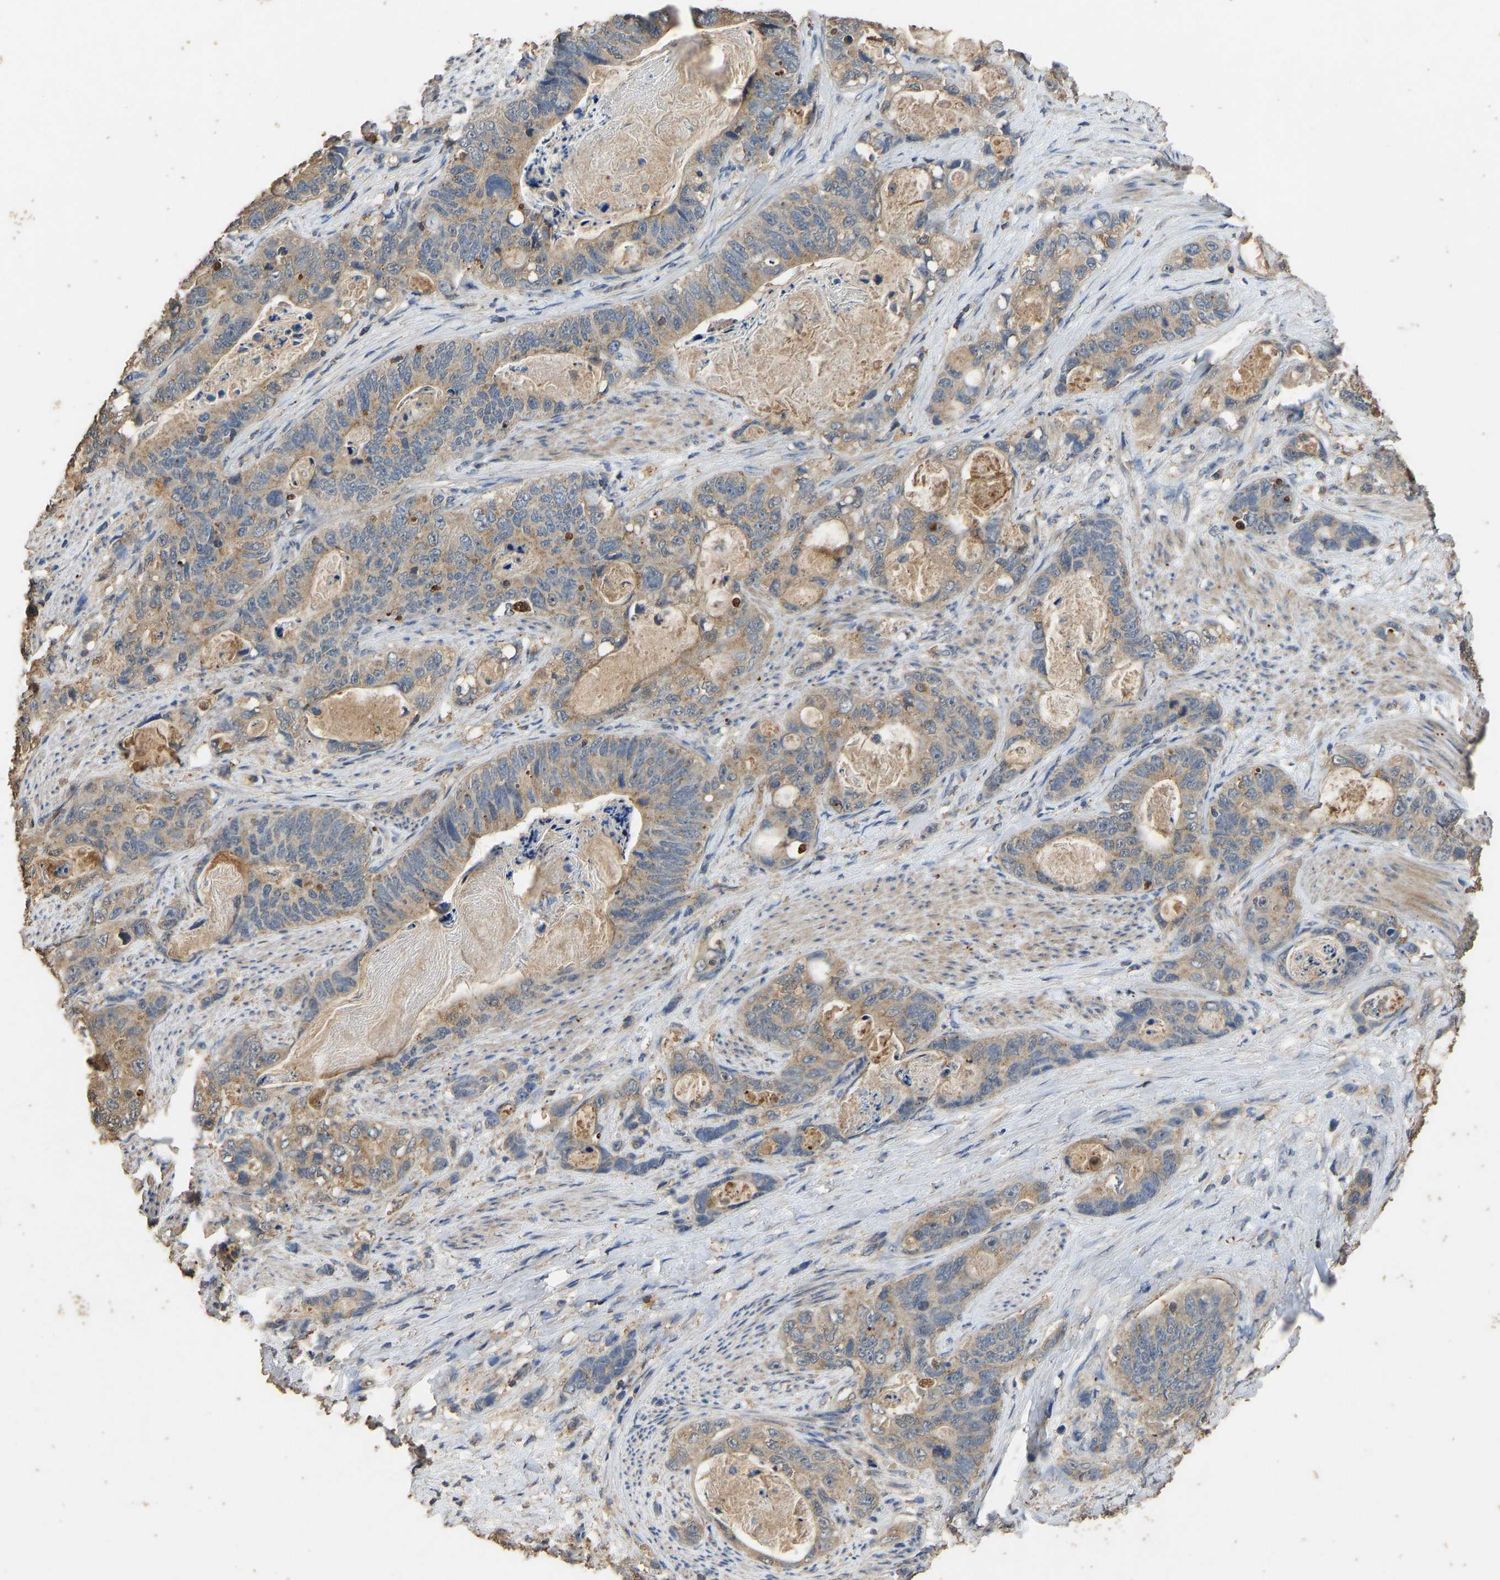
{"staining": {"intensity": "moderate", "quantity": ">75%", "location": "cytoplasmic/membranous"}, "tissue": "stomach cancer", "cell_type": "Tumor cells", "image_type": "cancer", "snomed": [{"axis": "morphology", "description": "Normal tissue, NOS"}, {"axis": "morphology", "description": "Adenocarcinoma, NOS"}, {"axis": "topography", "description": "Stomach"}], "caption": "An image of stomach cancer (adenocarcinoma) stained for a protein reveals moderate cytoplasmic/membranous brown staining in tumor cells.", "gene": "CIDEC", "patient": {"sex": "female", "age": 89}}